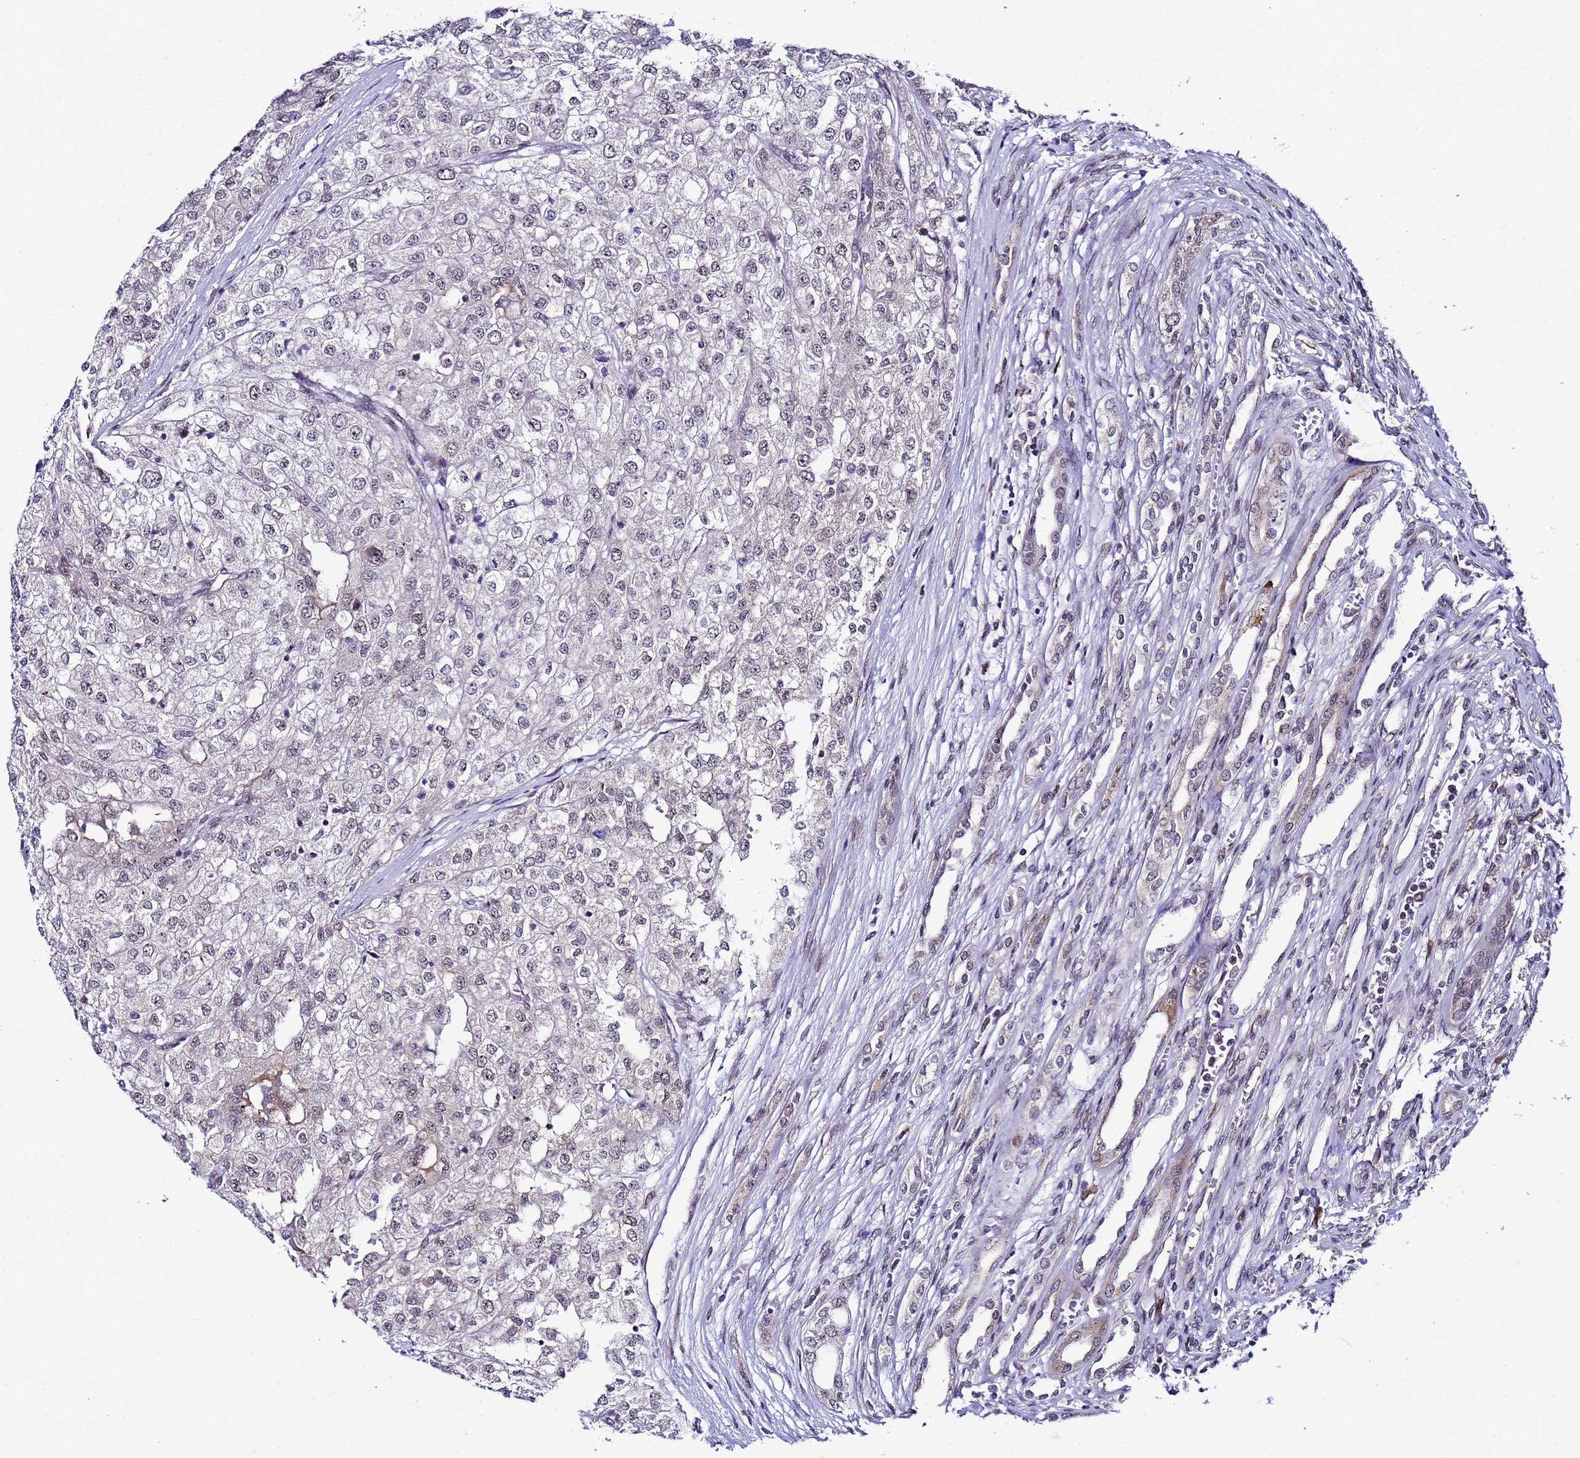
{"staining": {"intensity": "negative", "quantity": "none", "location": "none"}, "tissue": "renal cancer", "cell_type": "Tumor cells", "image_type": "cancer", "snomed": [{"axis": "morphology", "description": "Adenocarcinoma, NOS"}, {"axis": "topography", "description": "Kidney"}], "caption": "IHC histopathology image of human renal cancer stained for a protein (brown), which exhibits no expression in tumor cells.", "gene": "C19orf47", "patient": {"sex": "female", "age": 54}}